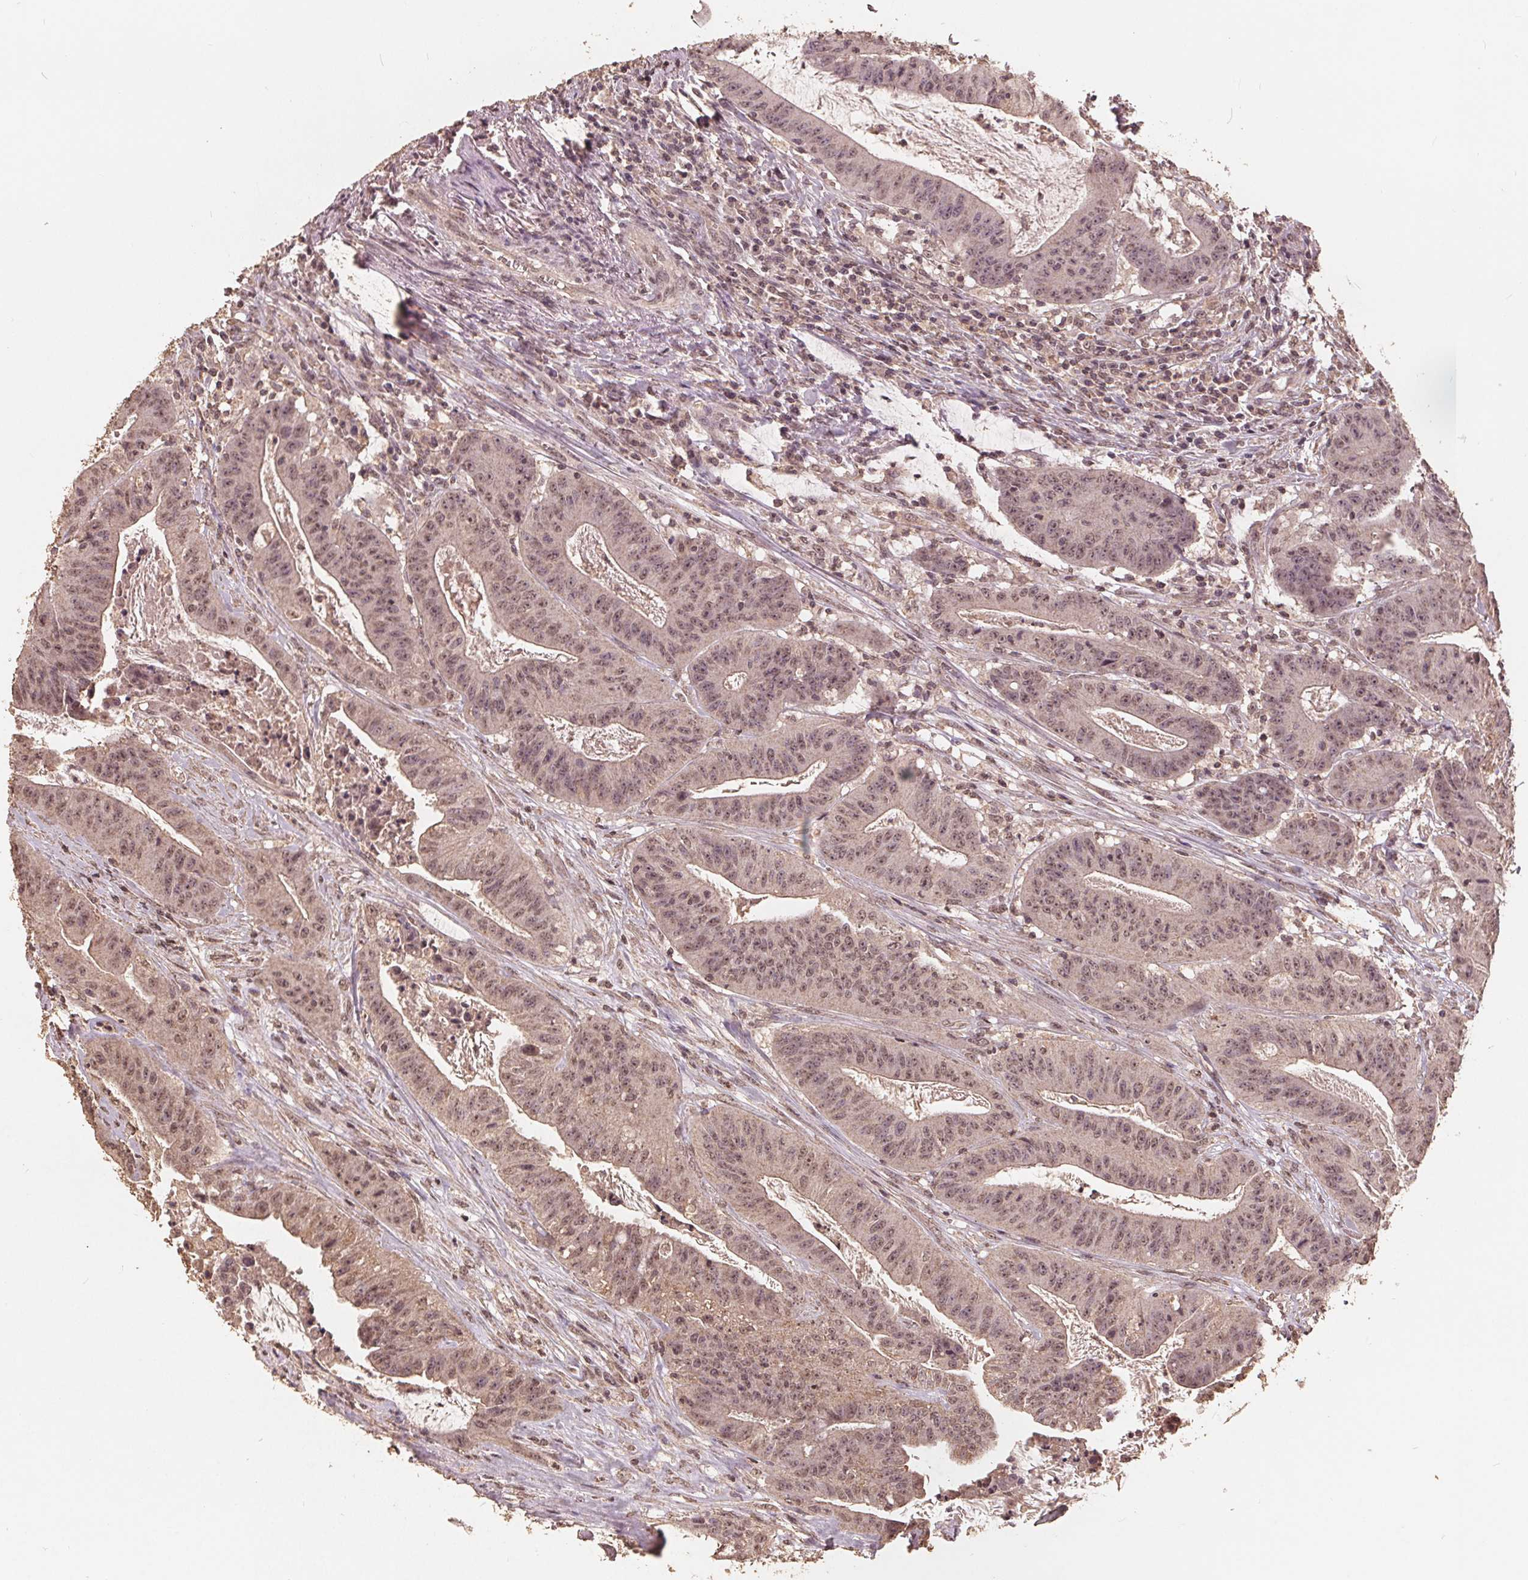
{"staining": {"intensity": "weak", "quantity": ">75%", "location": "cytoplasmic/membranous,nuclear"}, "tissue": "colorectal cancer", "cell_type": "Tumor cells", "image_type": "cancer", "snomed": [{"axis": "morphology", "description": "Adenocarcinoma, NOS"}, {"axis": "topography", "description": "Colon"}], "caption": "Immunohistochemistry image of human colorectal cancer stained for a protein (brown), which reveals low levels of weak cytoplasmic/membranous and nuclear staining in approximately >75% of tumor cells.", "gene": "DSG3", "patient": {"sex": "male", "age": 33}}